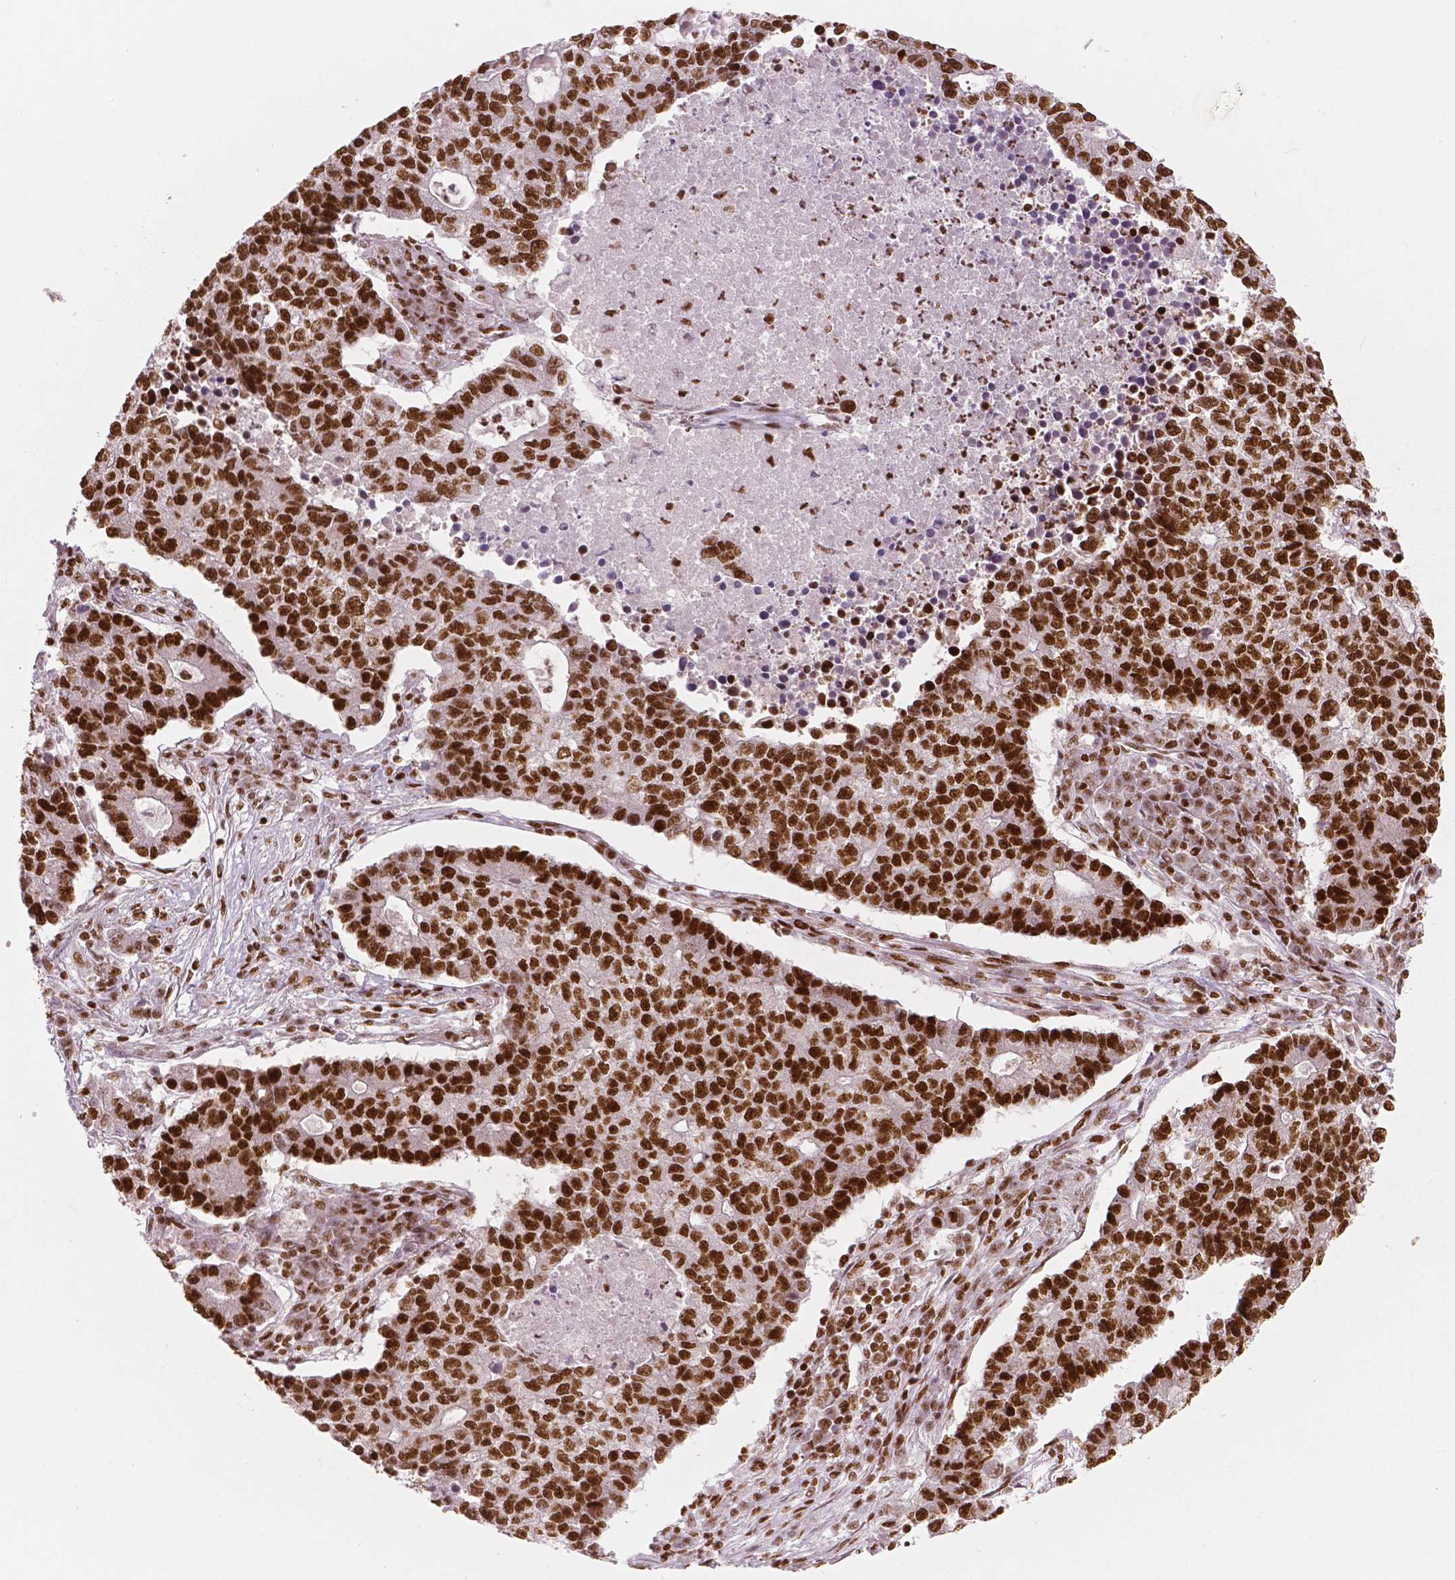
{"staining": {"intensity": "strong", "quantity": ">75%", "location": "nuclear"}, "tissue": "lung cancer", "cell_type": "Tumor cells", "image_type": "cancer", "snomed": [{"axis": "morphology", "description": "Adenocarcinoma, NOS"}, {"axis": "topography", "description": "Lung"}], "caption": "A brown stain labels strong nuclear staining of a protein in lung adenocarcinoma tumor cells.", "gene": "BRD4", "patient": {"sex": "male", "age": 57}}